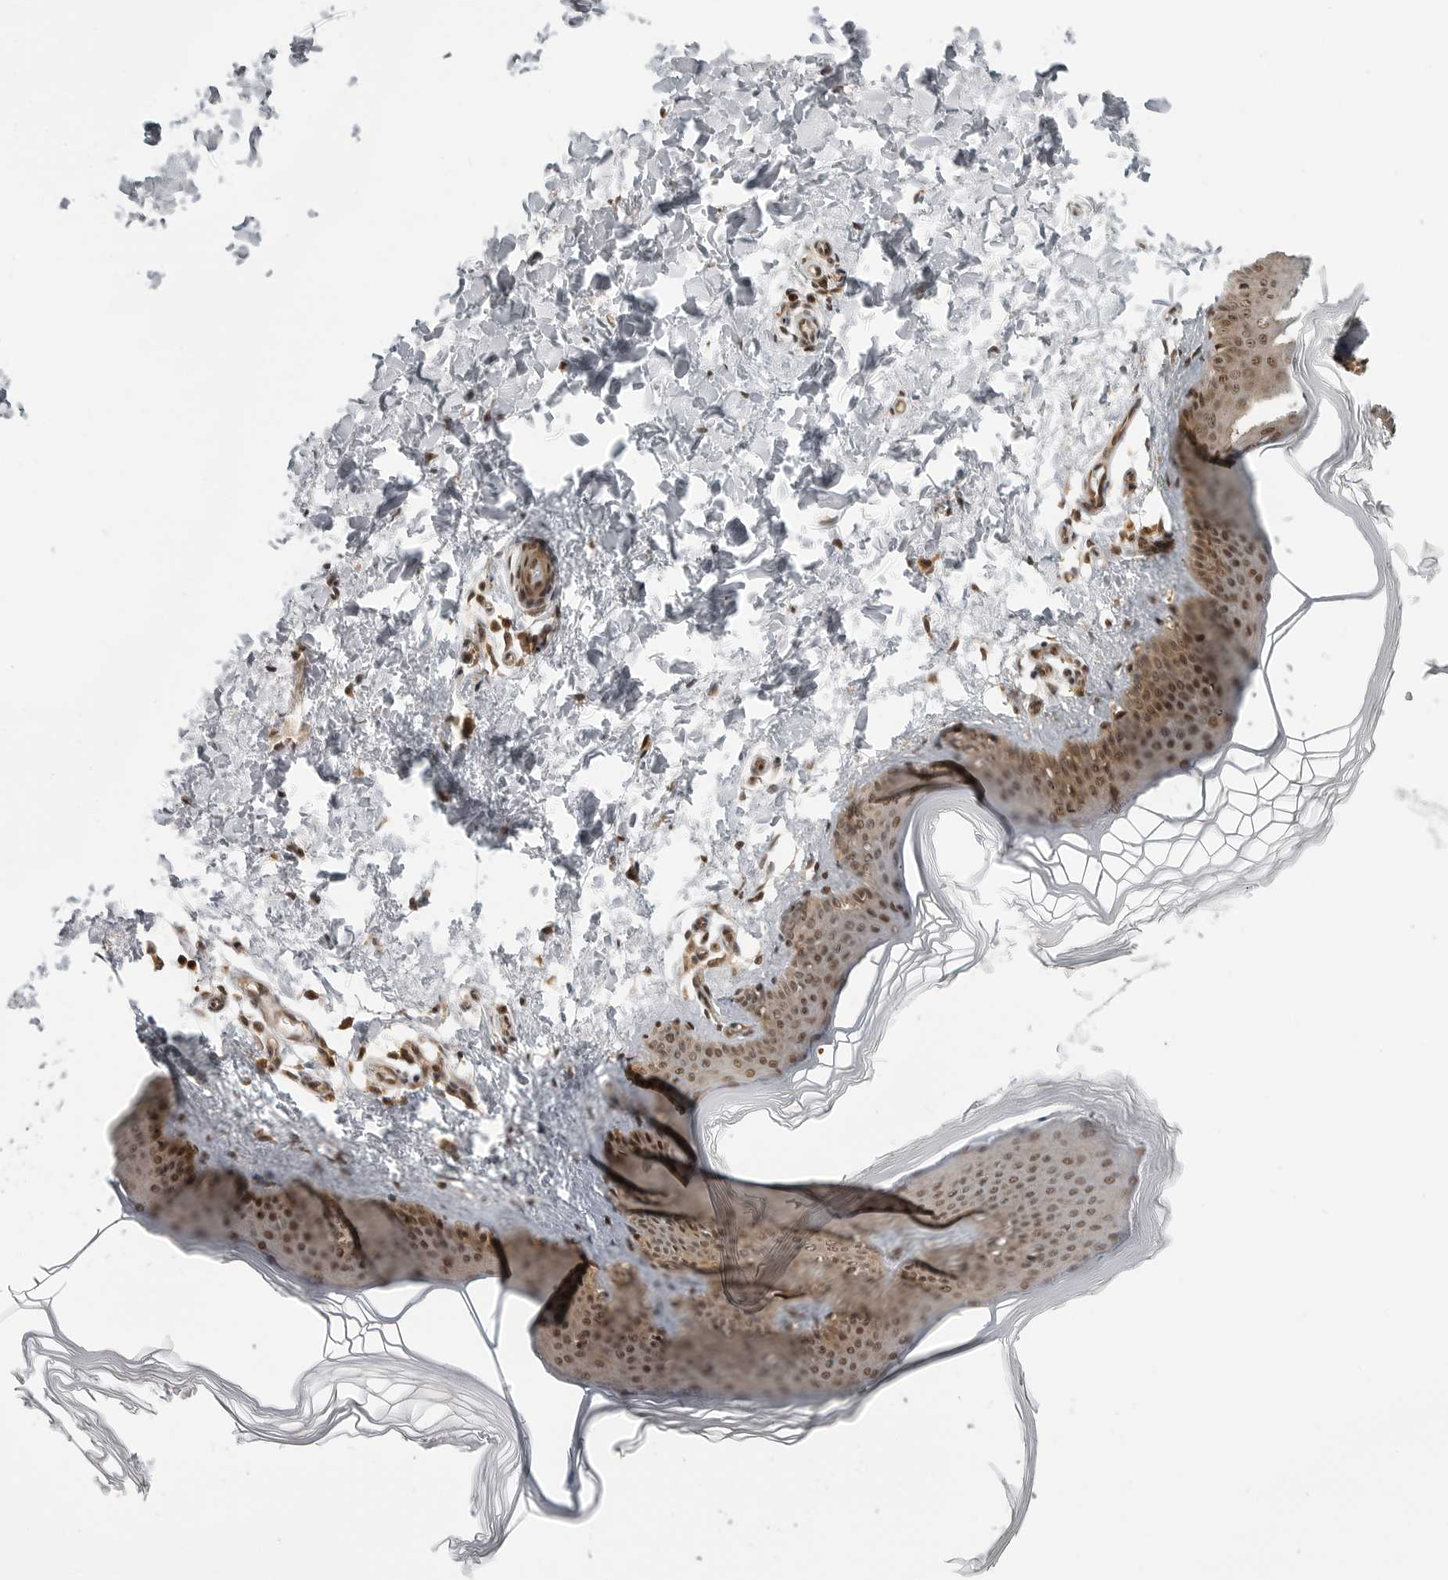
{"staining": {"intensity": "moderate", "quantity": ">75%", "location": "cytoplasmic/membranous,nuclear"}, "tissue": "skin", "cell_type": "Fibroblasts", "image_type": "normal", "snomed": [{"axis": "morphology", "description": "Normal tissue, NOS"}, {"axis": "topography", "description": "Skin"}], "caption": "This photomicrograph shows IHC staining of normal skin, with medium moderate cytoplasmic/membranous,nuclear positivity in about >75% of fibroblasts.", "gene": "SZRD1", "patient": {"sex": "female", "age": 27}}